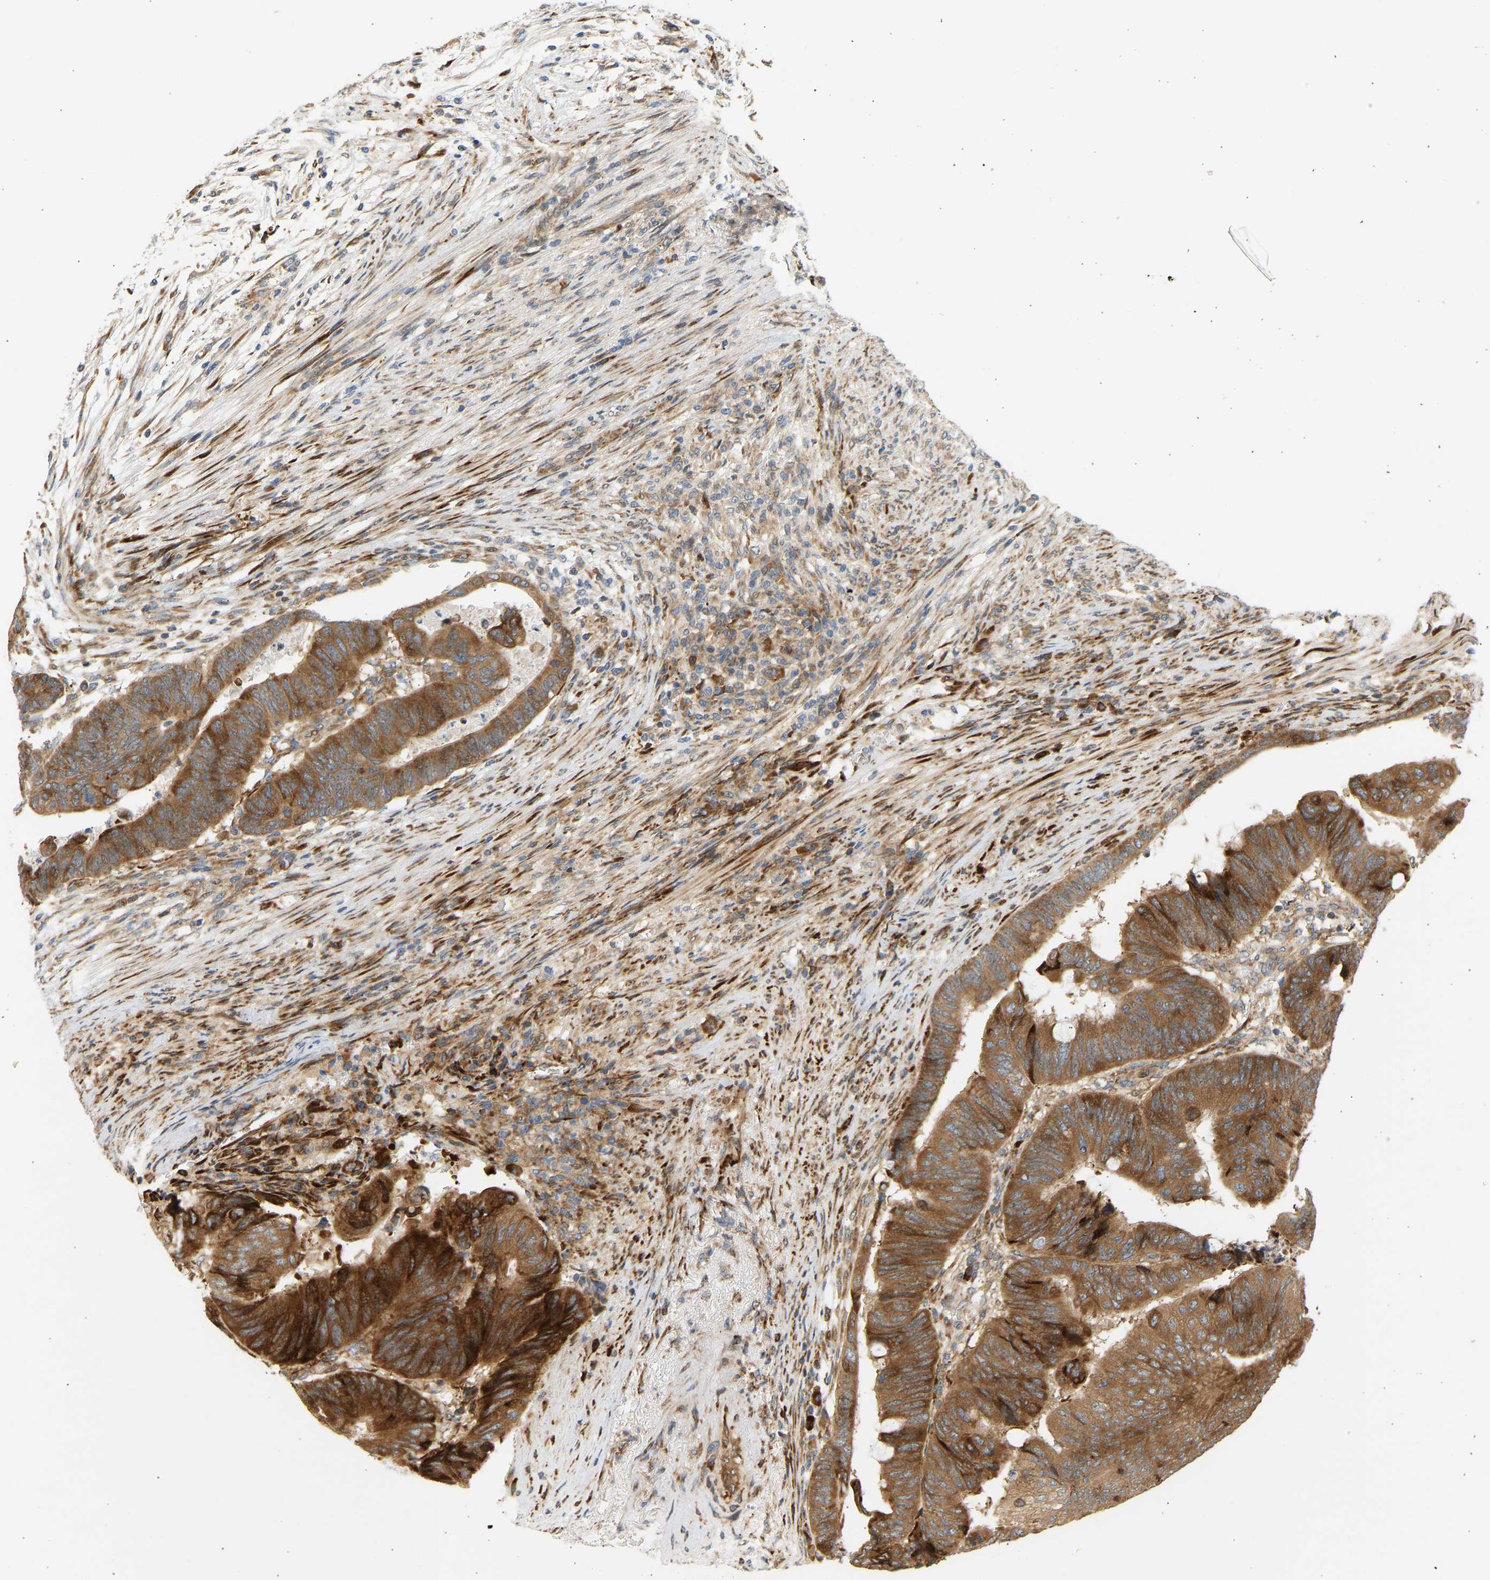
{"staining": {"intensity": "strong", "quantity": ">75%", "location": "cytoplasmic/membranous"}, "tissue": "colorectal cancer", "cell_type": "Tumor cells", "image_type": "cancer", "snomed": [{"axis": "morphology", "description": "Normal tissue, NOS"}, {"axis": "morphology", "description": "Adenocarcinoma, NOS"}, {"axis": "topography", "description": "Rectum"}, {"axis": "topography", "description": "Peripheral nerve tissue"}], "caption": "Brown immunohistochemical staining in human colorectal adenocarcinoma exhibits strong cytoplasmic/membranous staining in approximately >75% of tumor cells.", "gene": "RPS14", "patient": {"sex": "male", "age": 92}}